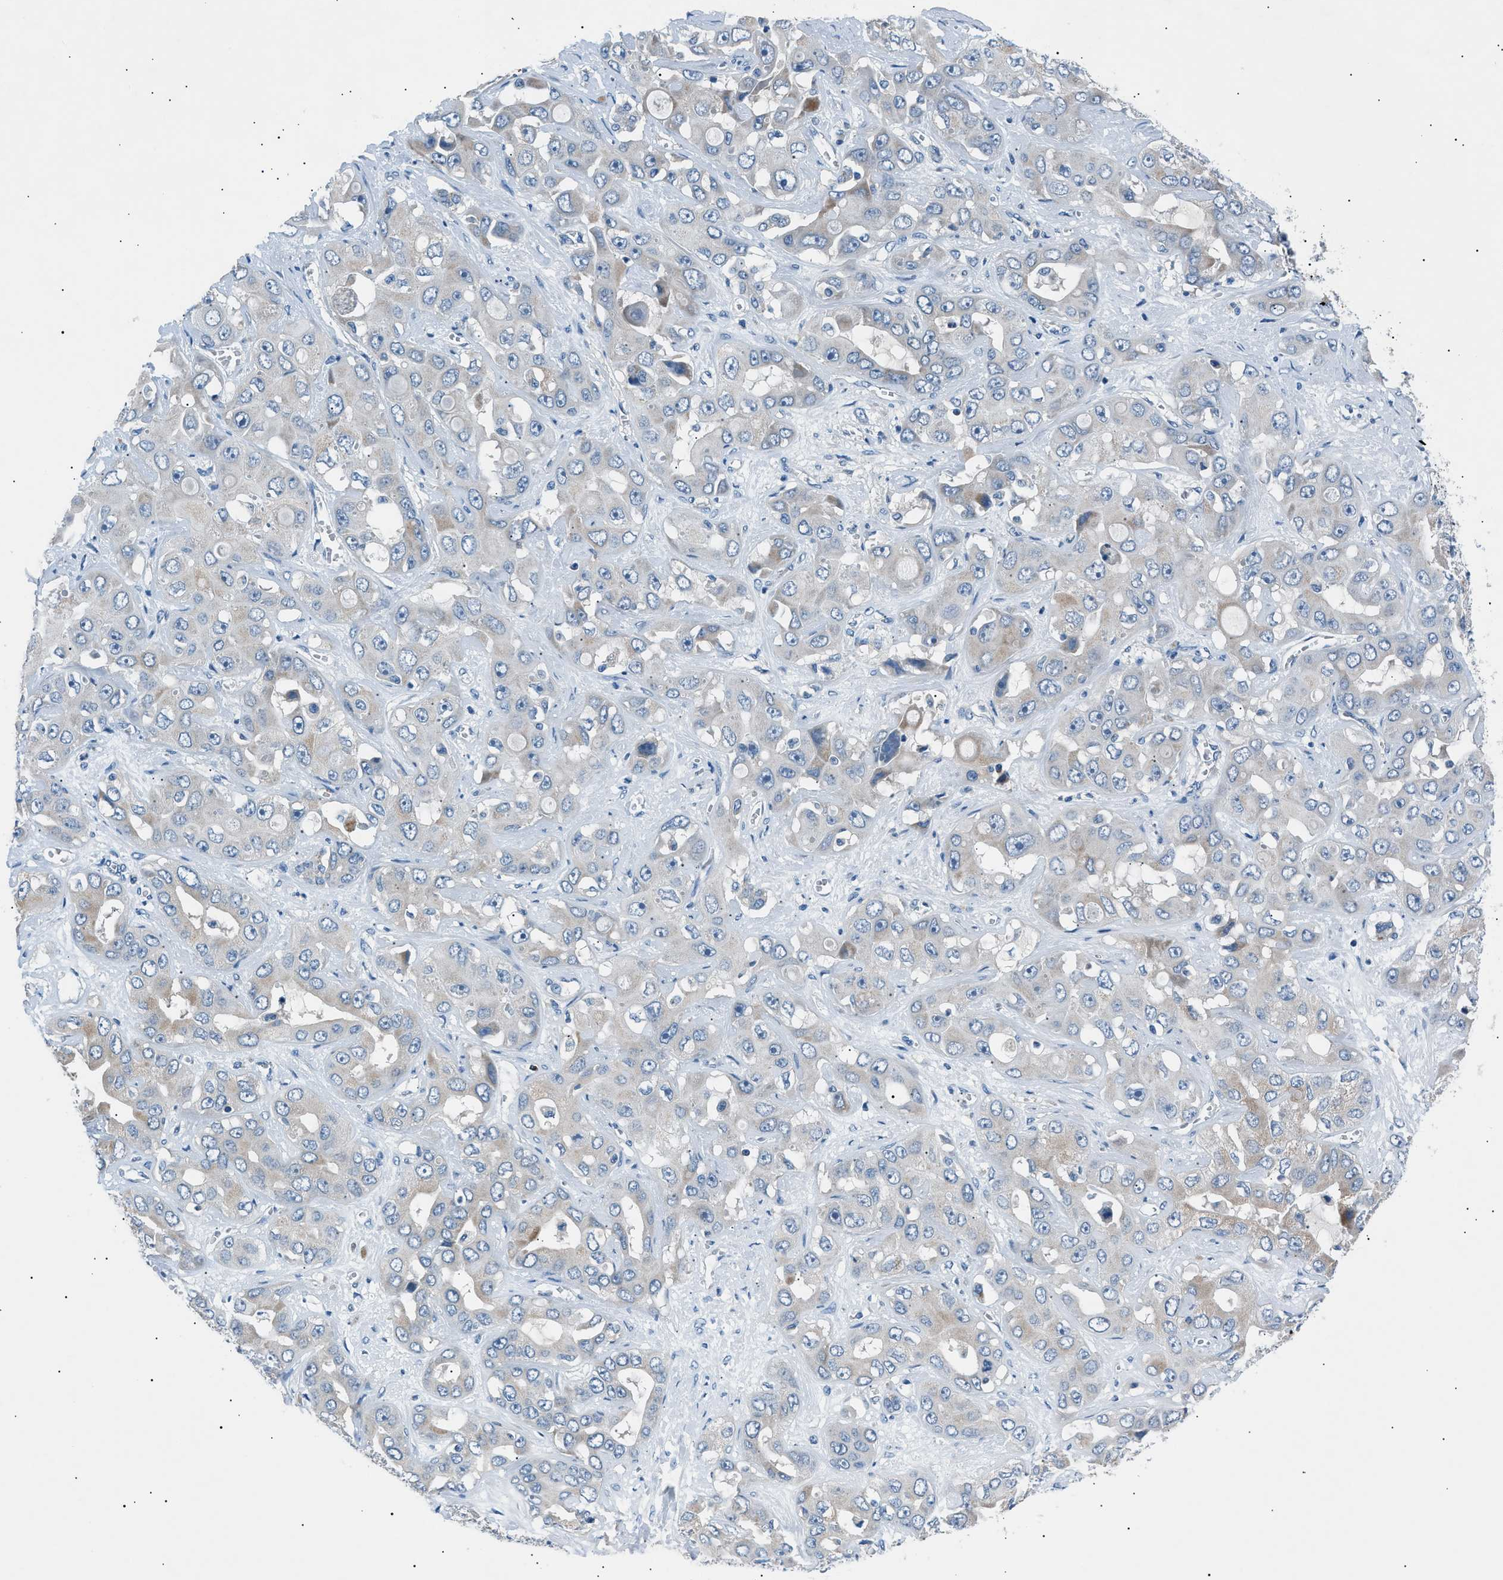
{"staining": {"intensity": "negative", "quantity": "none", "location": "none"}, "tissue": "liver cancer", "cell_type": "Tumor cells", "image_type": "cancer", "snomed": [{"axis": "morphology", "description": "Cholangiocarcinoma"}, {"axis": "topography", "description": "Liver"}], "caption": "This is an immunohistochemistry photomicrograph of liver cancer. There is no positivity in tumor cells.", "gene": "LRRC37B", "patient": {"sex": "female", "age": 52}}